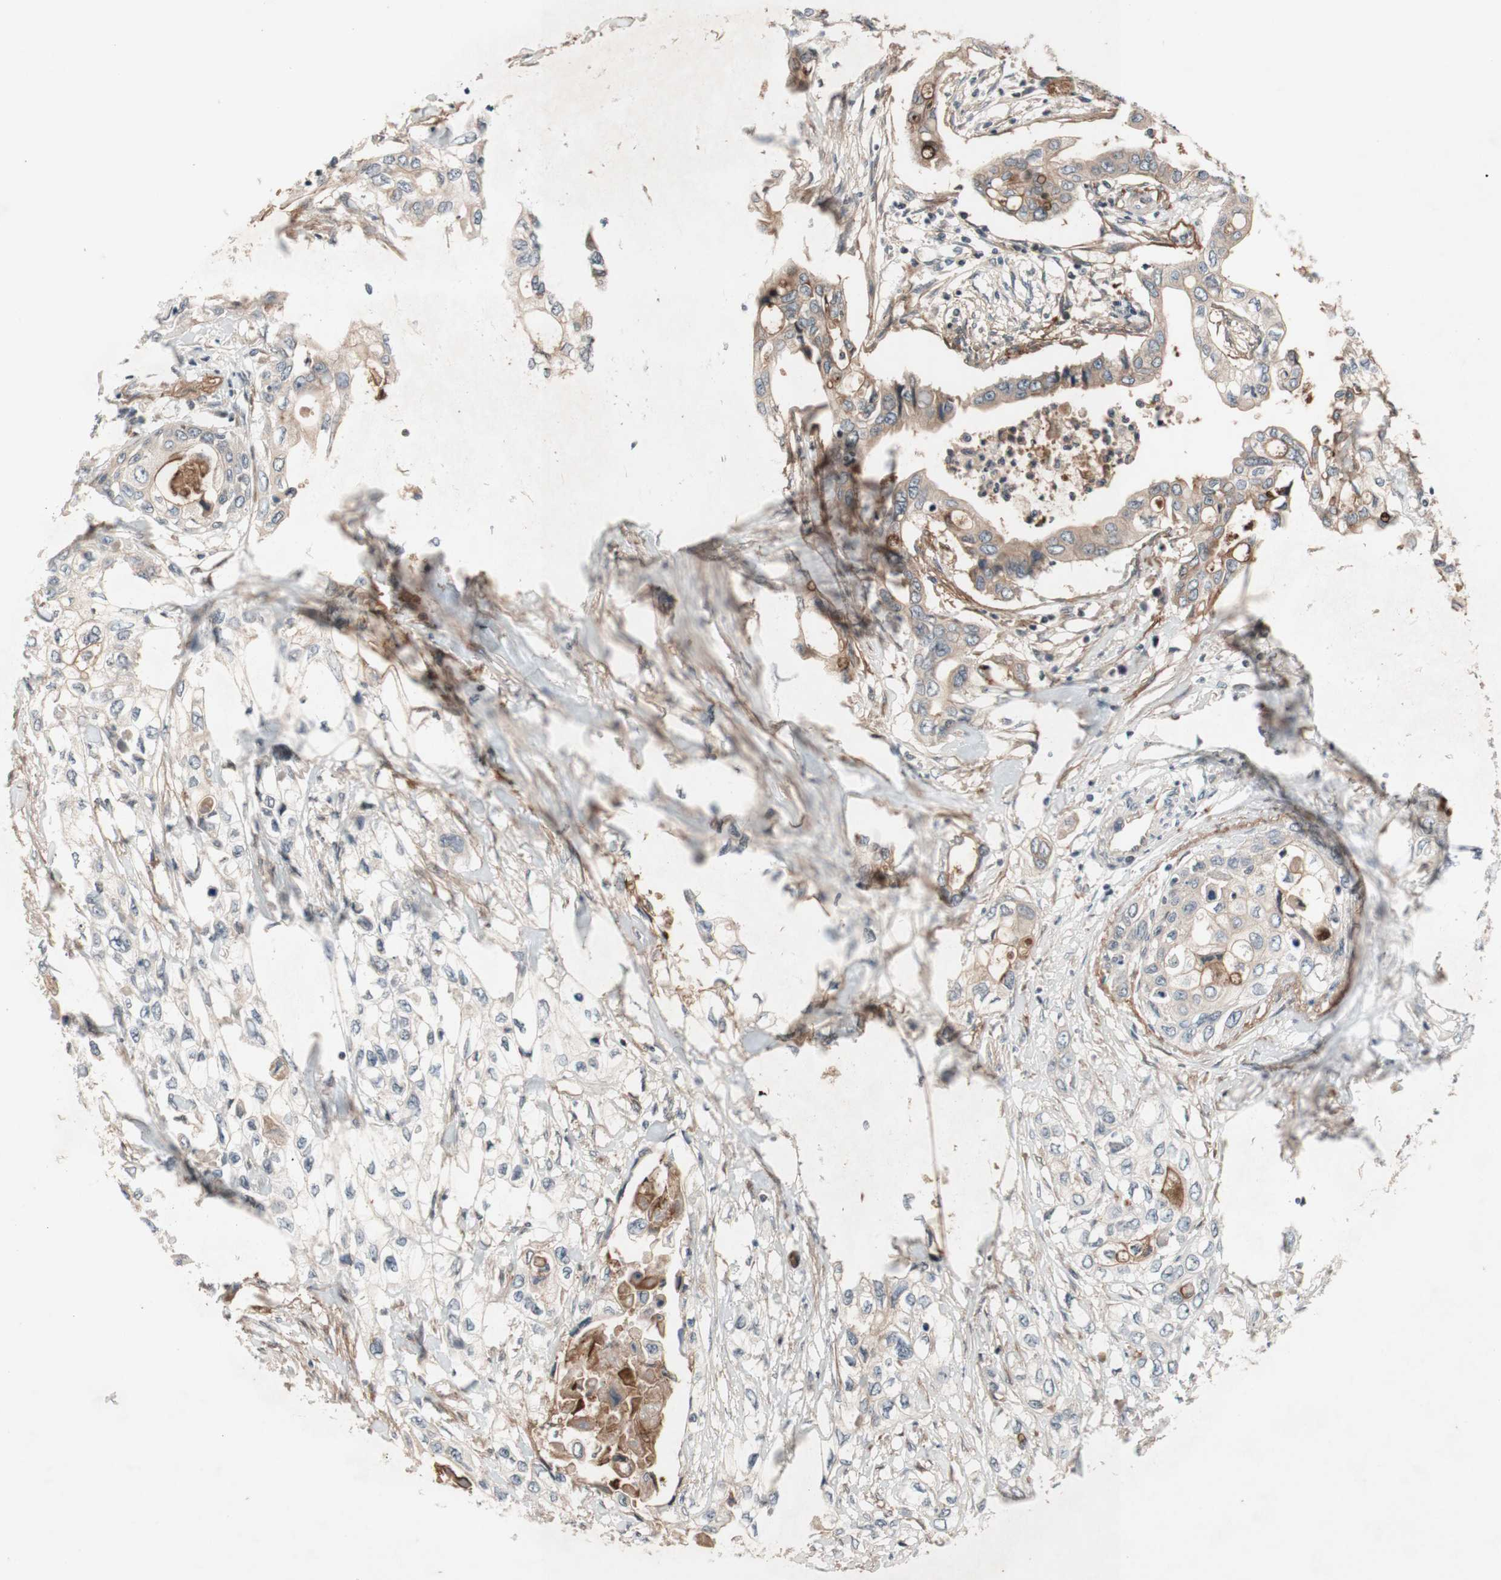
{"staining": {"intensity": "weak", "quantity": ">75%", "location": "cytoplasmic/membranous"}, "tissue": "pancreatic cancer", "cell_type": "Tumor cells", "image_type": "cancer", "snomed": [{"axis": "morphology", "description": "Adenocarcinoma, NOS"}, {"axis": "topography", "description": "Pancreas"}], "caption": "Protein staining displays weak cytoplasmic/membranous staining in about >75% of tumor cells in pancreatic cancer (adenocarcinoma).", "gene": "CD55", "patient": {"sex": "female", "age": 70}}